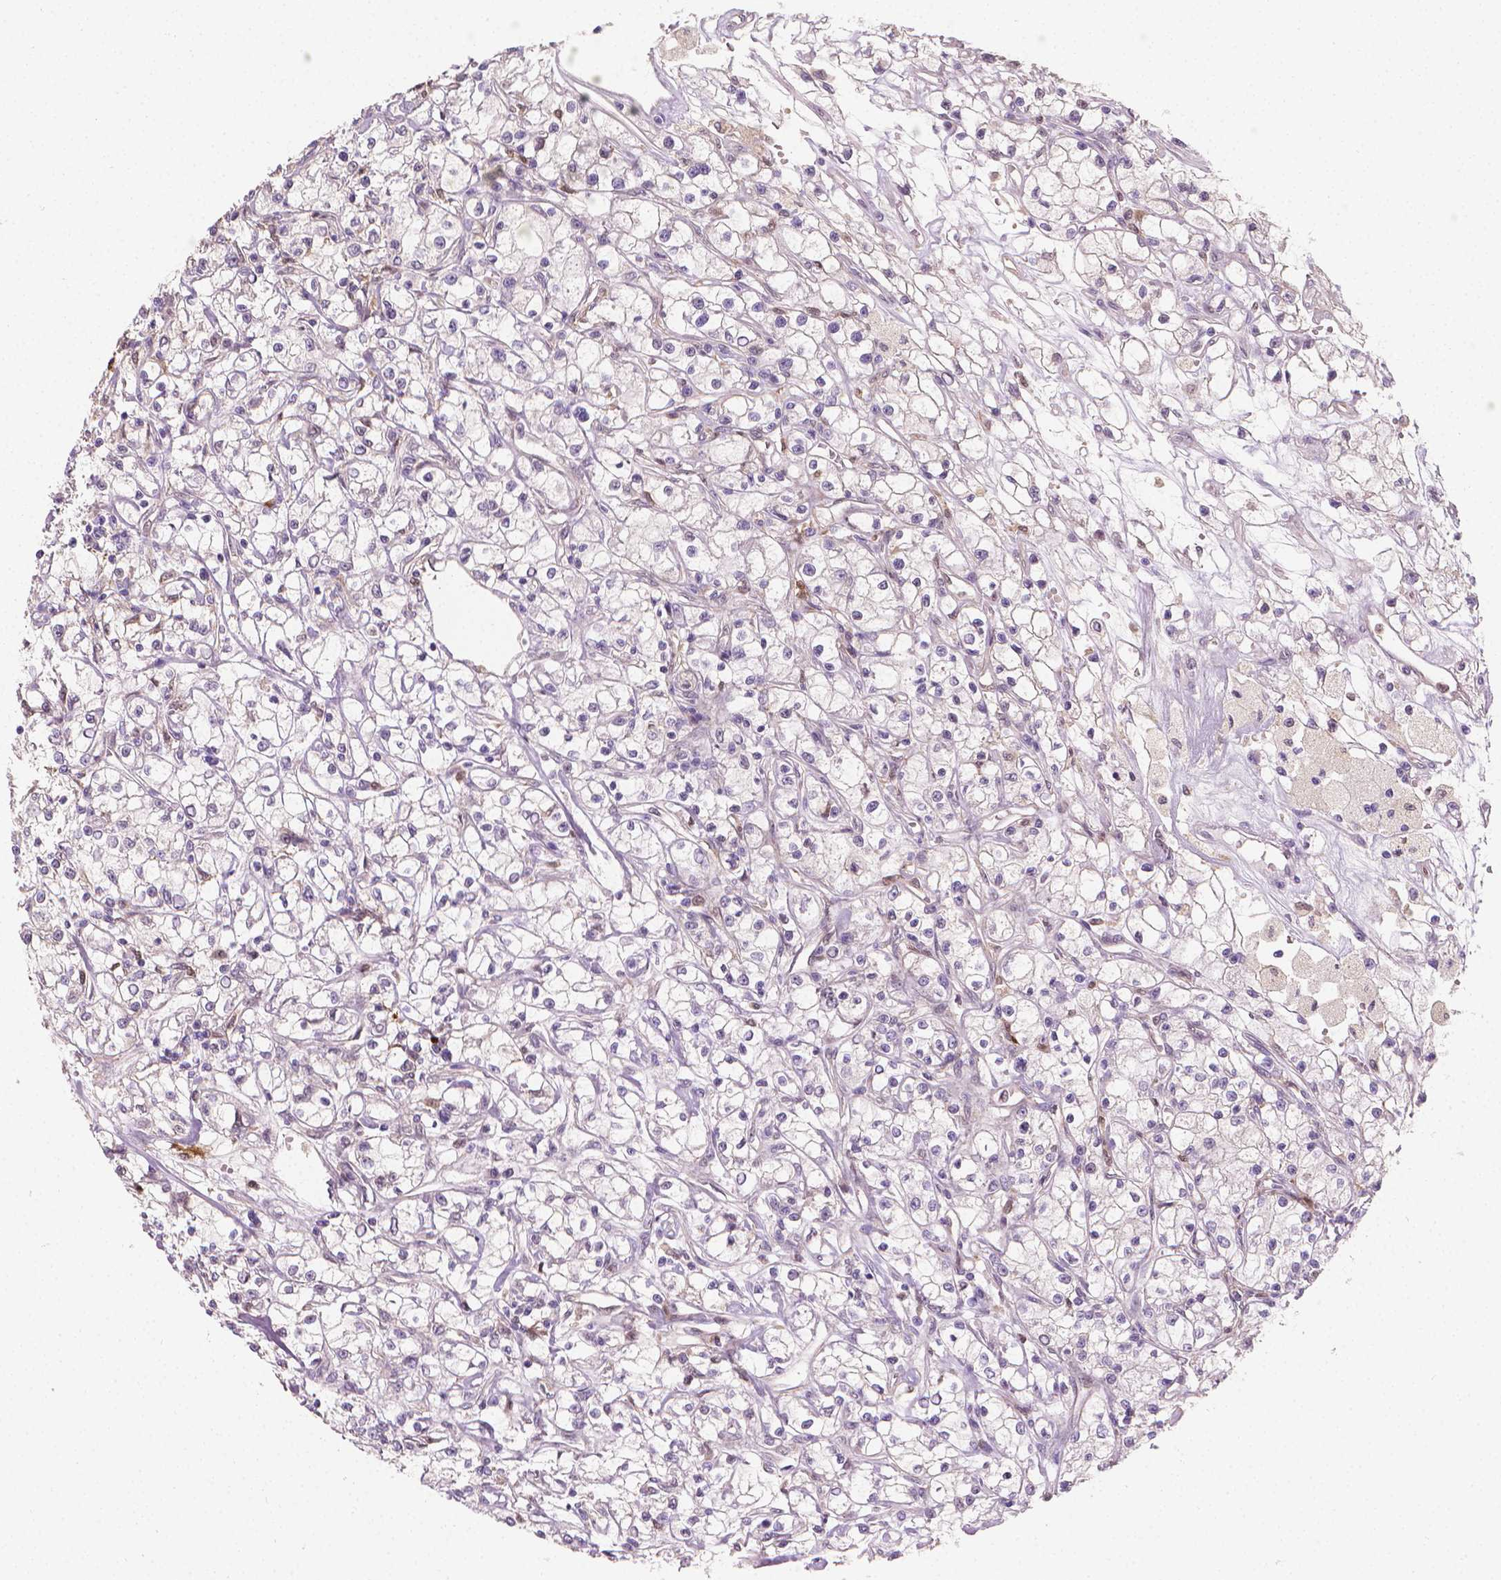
{"staining": {"intensity": "negative", "quantity": "none", "location": "none"}, "tissue": "renal cancer", "cell_type": "Tumor cells", "image_type": "cancer", "snomed": [{"axis": "morphology", "description": "Adenocarcinoma, NOS"}, {"axis": "topography", "description": "Kidney"}], "caption": "Adenocarcinoma (renal) stained for a protein using immunohistochemistry displays no expression tumor cells.", "gene": "TNFAIP2", "patient": {"sex": "female", "age": 59}}